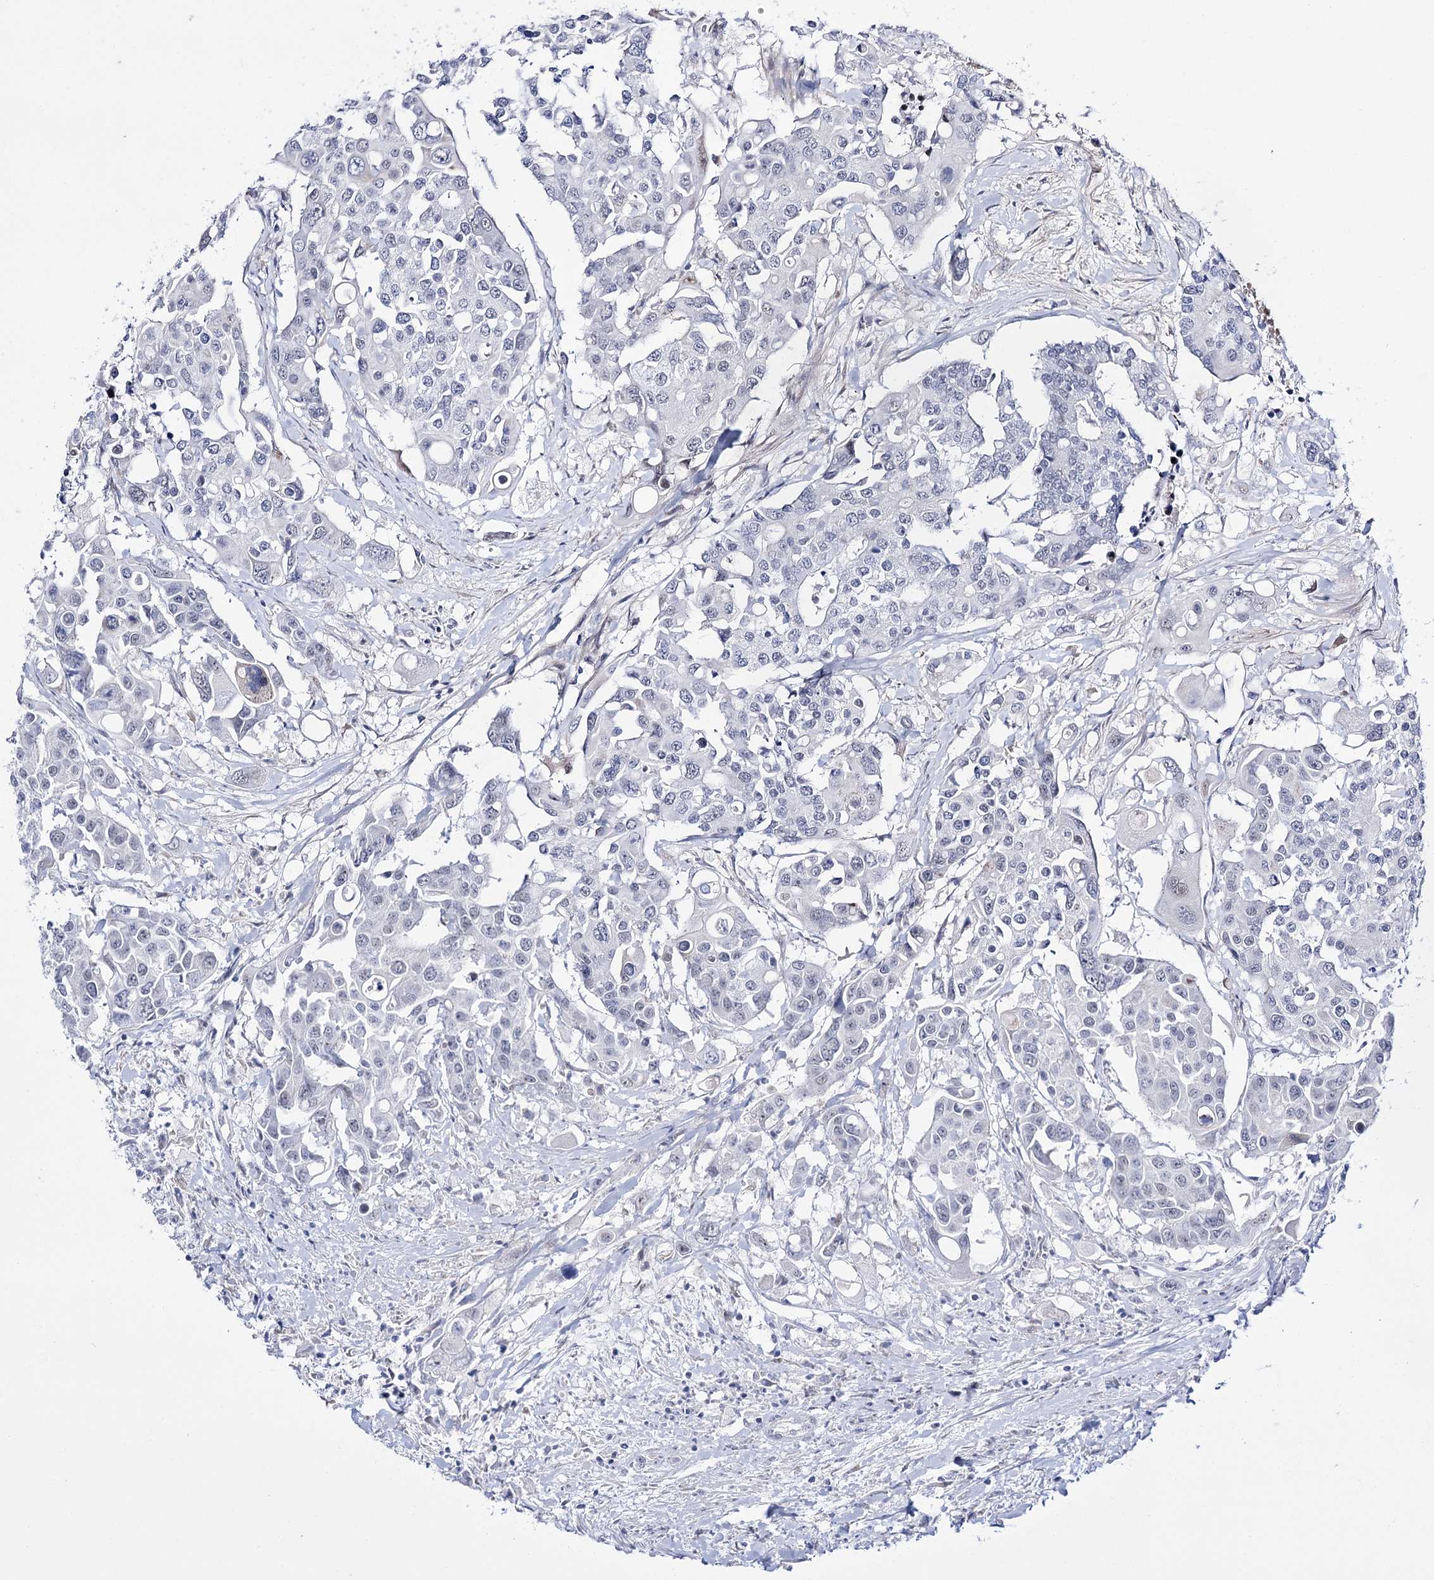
{"staining": {"intensity": "negative", "quantity": "none", "location": "none"}, "tissue": "colorectal cancer", "cell_type": "Tumor cells", "image_type": "cancer", "snomed": [{"axis": "morphology", "description": "Adenocarcinoma, NOS"}, {"axis": "topography", "description": "Colon"}], "caption": "A high-resolution histopathology image shows immunohistochemistry (IHC) staining of adenocarcinoma (colorectal), which demonstrates no significant positivity in tumor cells. (DAB (3,3'-diaminobenzidine) immunohistochemistry (IHC) visualized using brightfield microscopy, high magnification).", "gene": "RBM15B", "patient": {"sex": "male", "age": 77}}